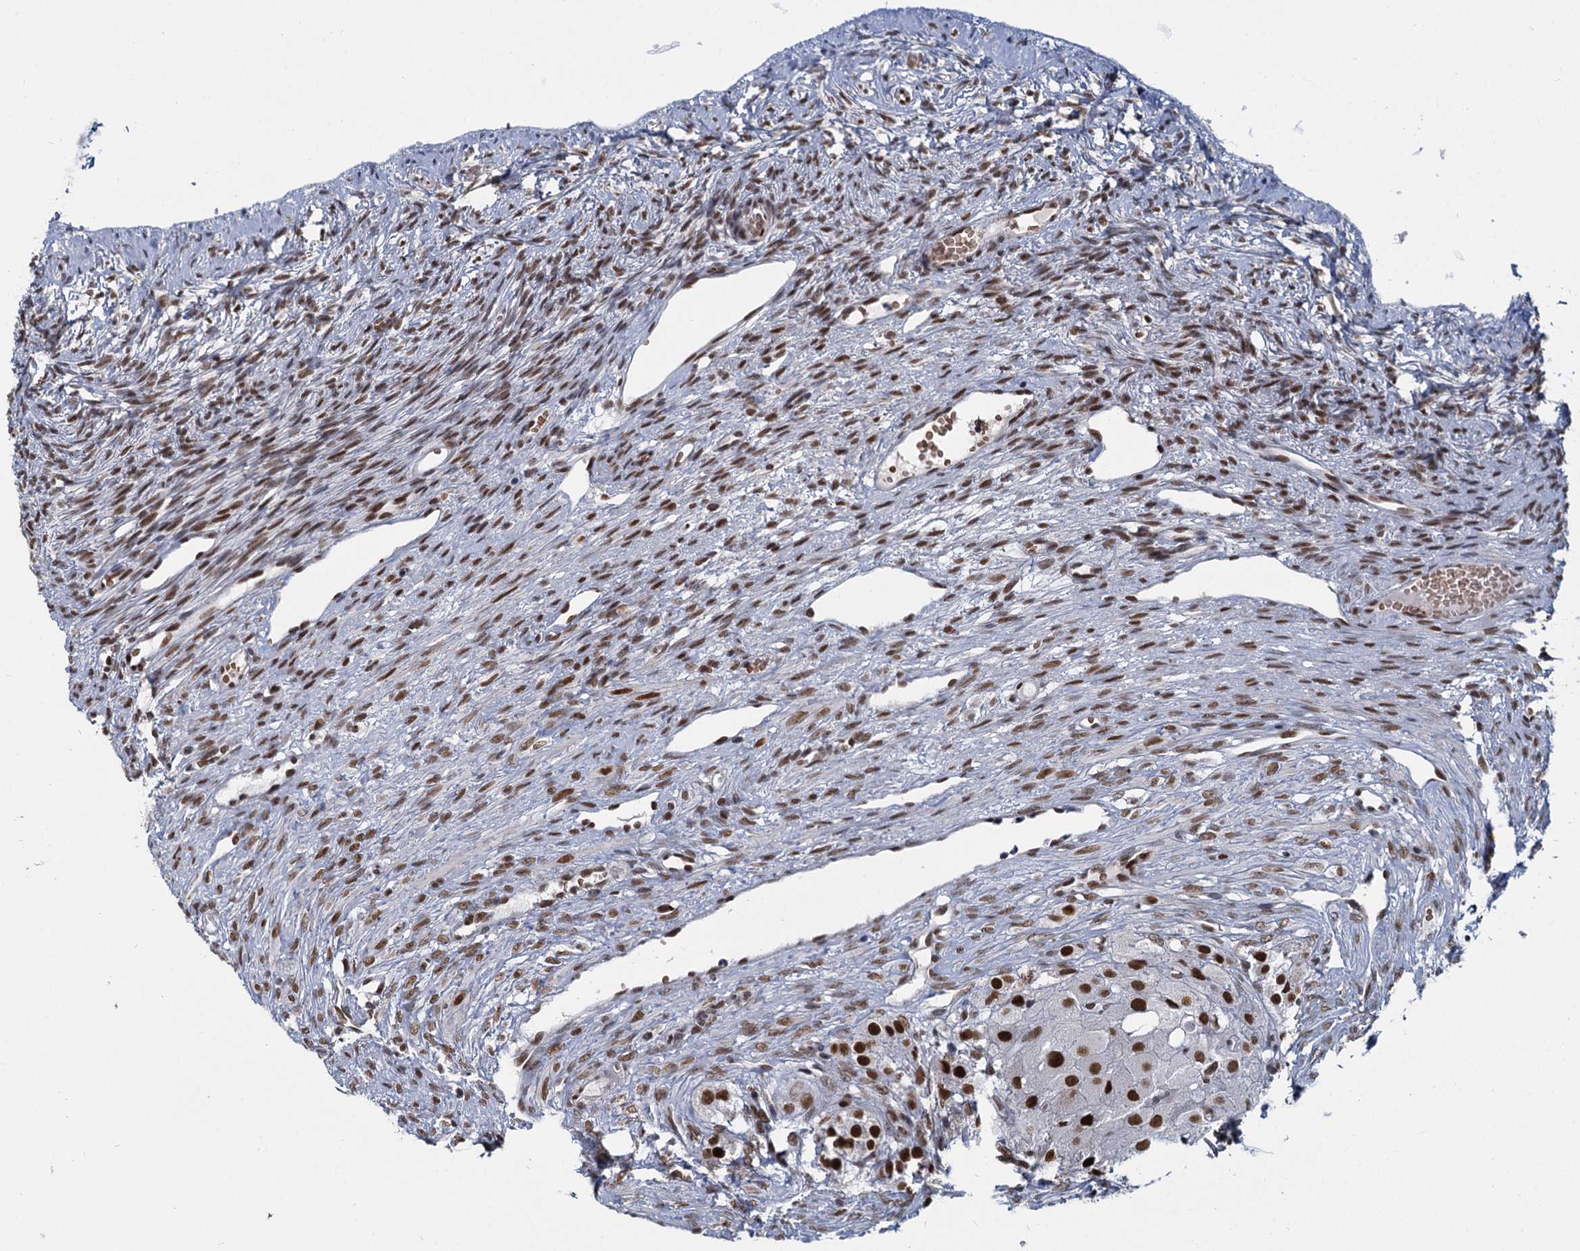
{"staining": {"intensity": "moderate", "quantity": ">75%", "location": "nuclear"}, "tissue": "ovary", "cell_type": "Ovarian stroma cells", "image_type": "normal", "snomed": [{"axis": "morphology", "description": "Normal tissue, NOS"}, {"axis": "topography", "description": "Ovary"}], "caption": "IHC of benign ovary demonstrates medium levels of moderate nuclear staining in approximately >75% of ovarian stroma cells. (brown staining indicates protein expression, while blue staining denotes nuclei).", "gene": "RPRD1A", "patient": {"sex": "female", "age": 51}}